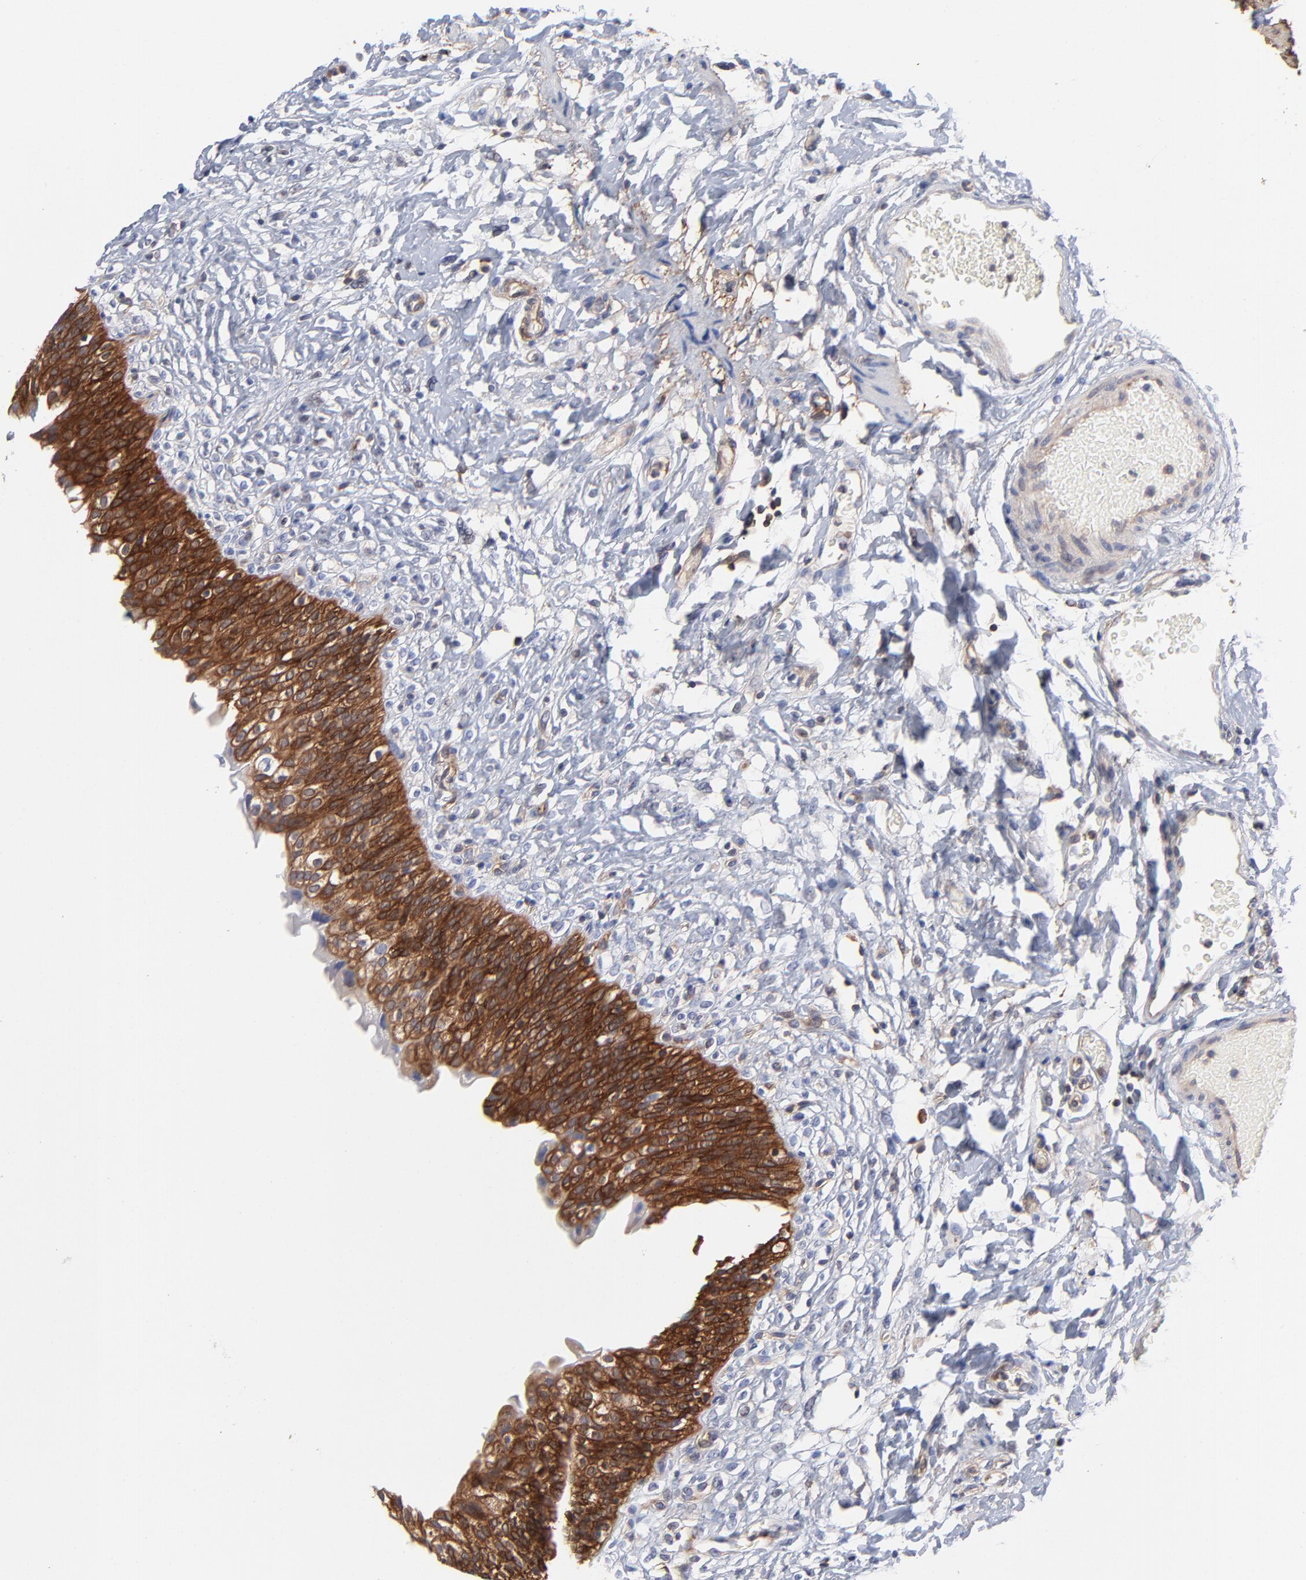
{"staining": {"intensity": "moderate", "quantity": ">75%", "location": "cytoplasmic/membranous"}, "tissue": "urinary bladder", "cell_type": "Urothelial cells", "image_type": "normal", "snomed": [{"axis": "morphology", "description": "Normal tissue, NOS"}, {"axis": "topography", "description": "Urinary bladder"}], "caption": "Protein expression by immunohistochemistry exhibits moderate cytoplasmic/membranous positivity in about >75% of urothelial cells in normal urinary bladder.", "gene": "NFKBIA", "patient": {"sex": "female", "age": 80}}